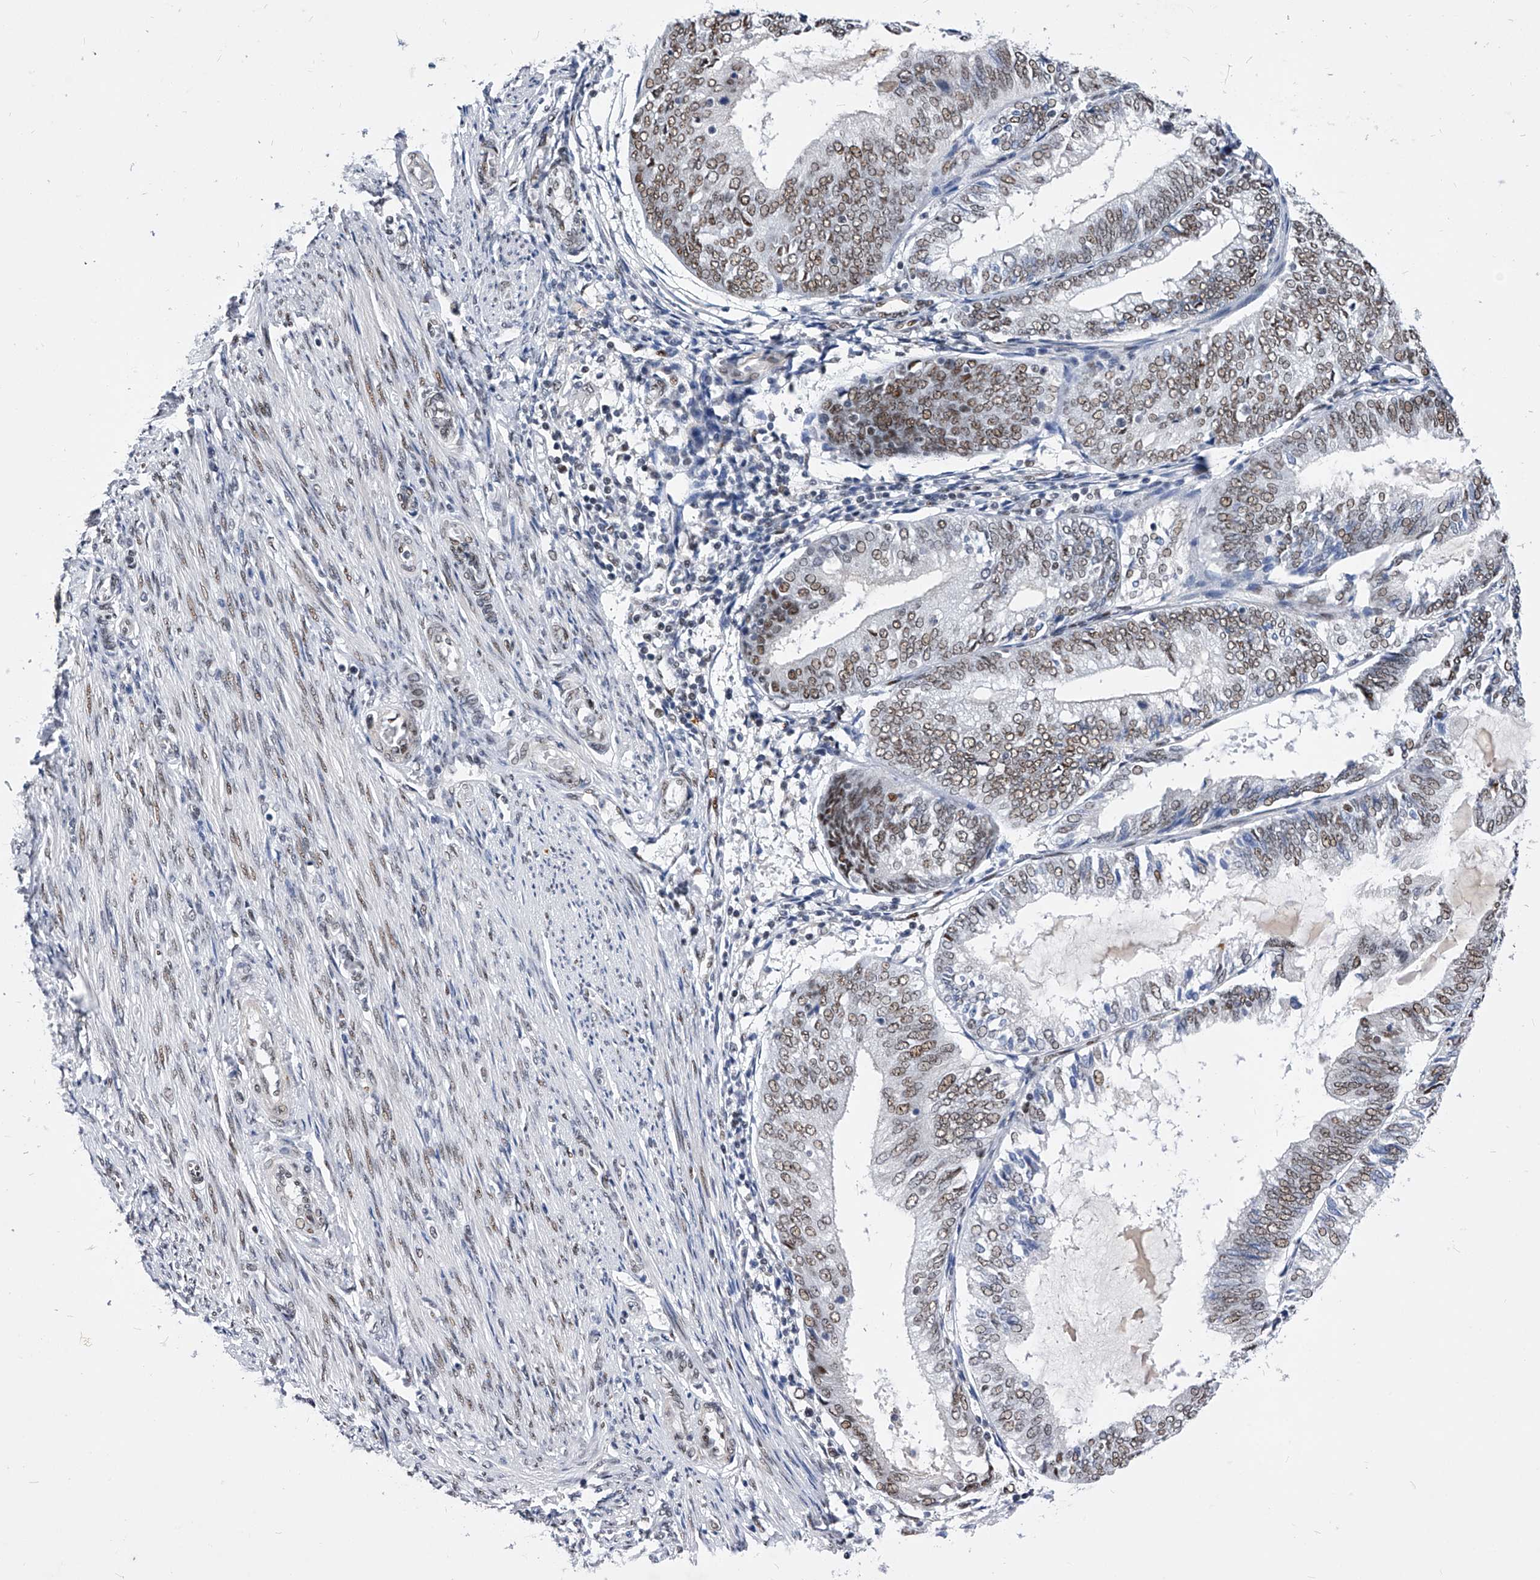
{"staining": {"intensity": "moderate", "quantity": "25%-75%", "location": "nuclear"}, "tissue": "endometrial cancer", "cell_type": "Tumor cells", "image_type": "cancer", "snomed": [{"axis": "morphology", "description": "Adenocarcinoma, NOS"}, {"axis": "topography", "description": "Endometrium"}], "caption": "Immunohistochemical staining of human endometrial adenocarcinoma exhibits medium levels of moderate nuclear expression in approximately 25%-75% of tumor cells.", "gene": "TESK2", "patient": {"sex": "female", "age": 81}}